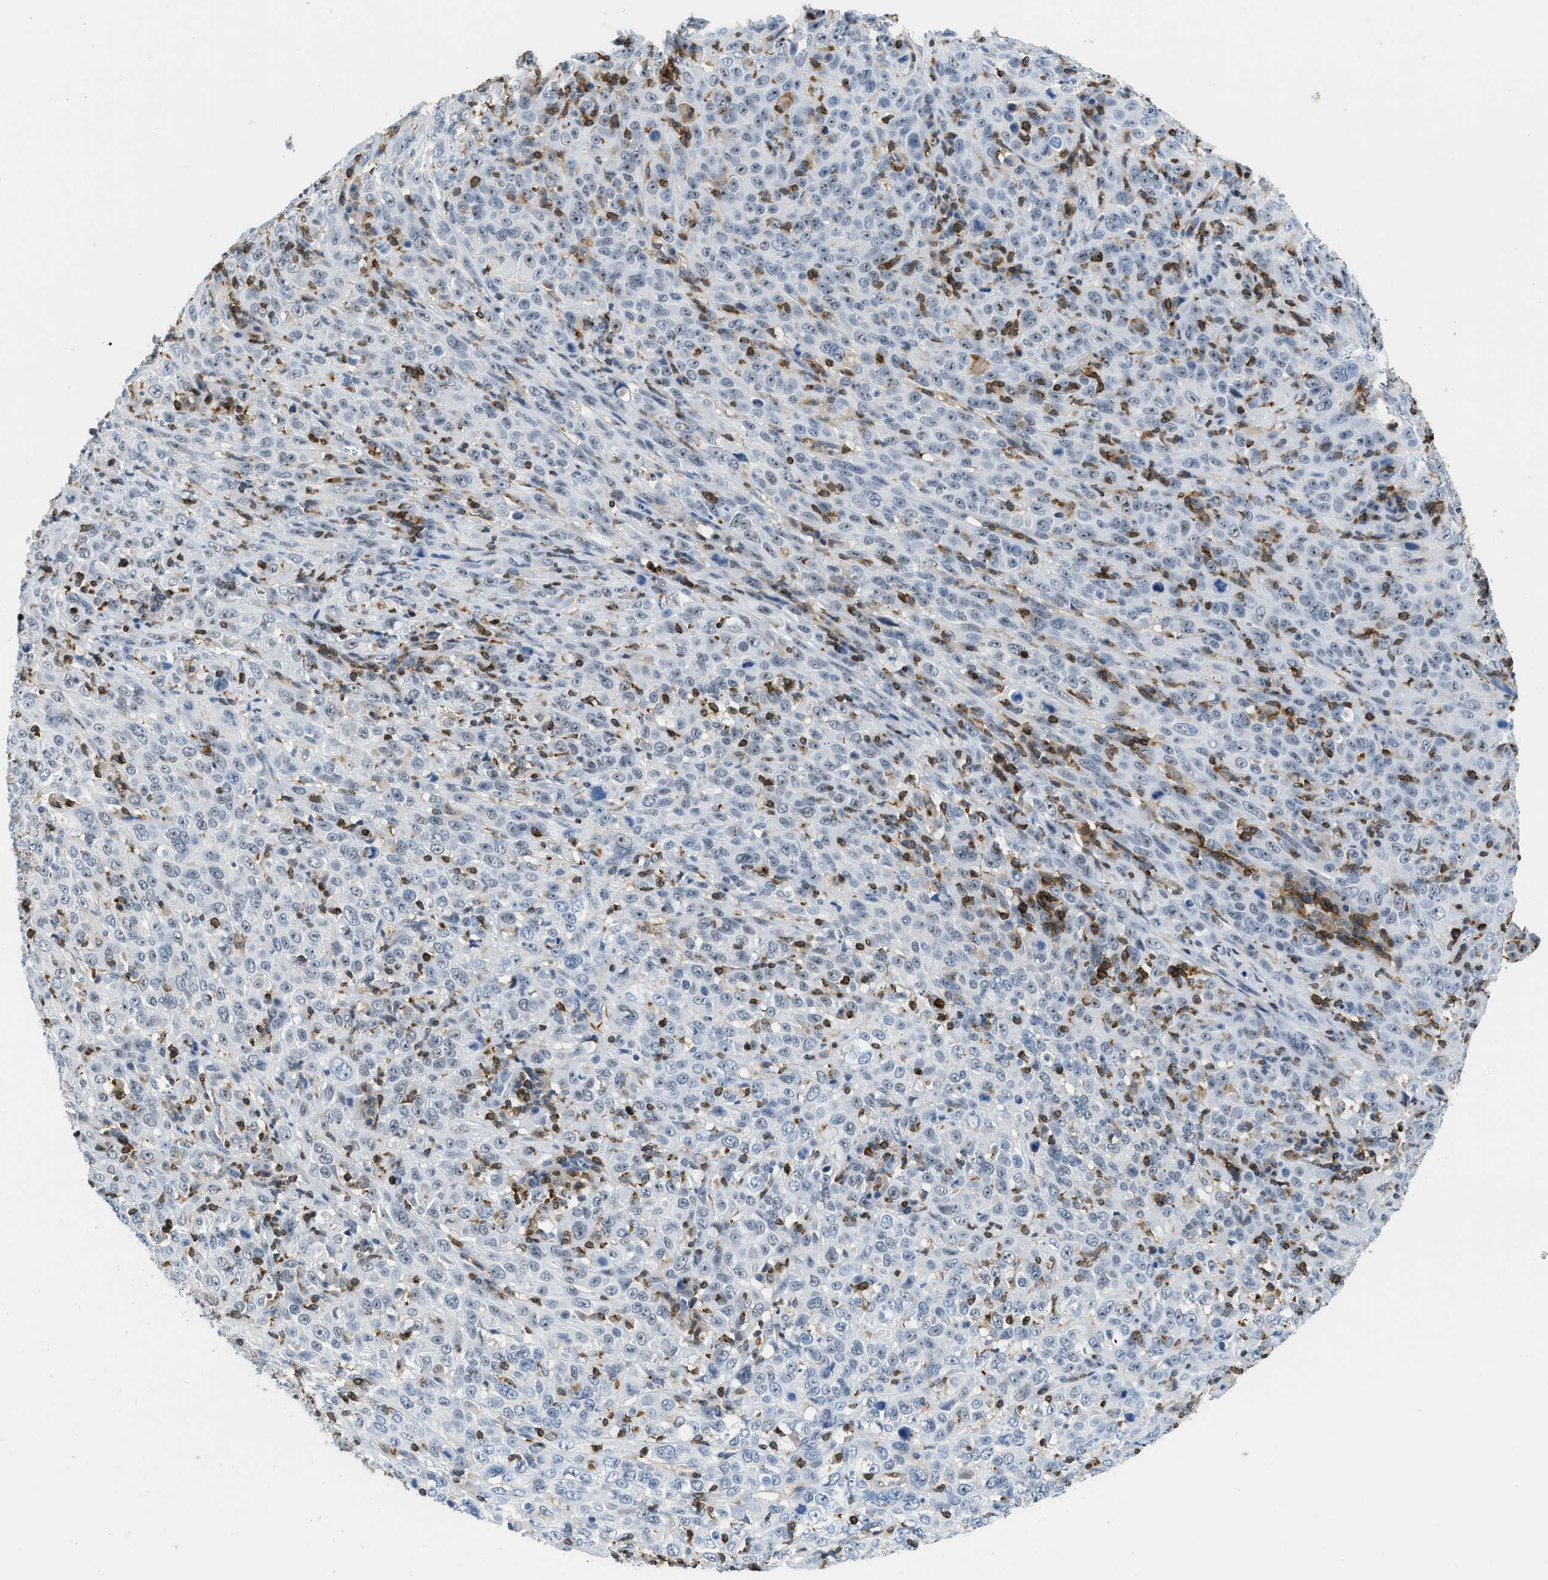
{"staining": {"intensity": "negative", "quantity": "none", "location": "none"}, "tissue": "cervical cancer", "cell_type": "Tumor cells", "image_type": "cancer", "snomed": [{"axis": "morphology", "description": "Squamous cell carcinoma, NOS"}, {"axis": "topography", "description": "Cervix"}], "caption": "DAB (3,3'-diaminobenzidine) immunohistochemical staining of human cervical cancer (squamous cell carcinoma) demonstrates no significant staining in tumor cells. (Brightfield microscopy of DAB immunohistochemistry at high magnification).", "gene": "FAM151A", "patient": {"sex": "female", "age": 46}}